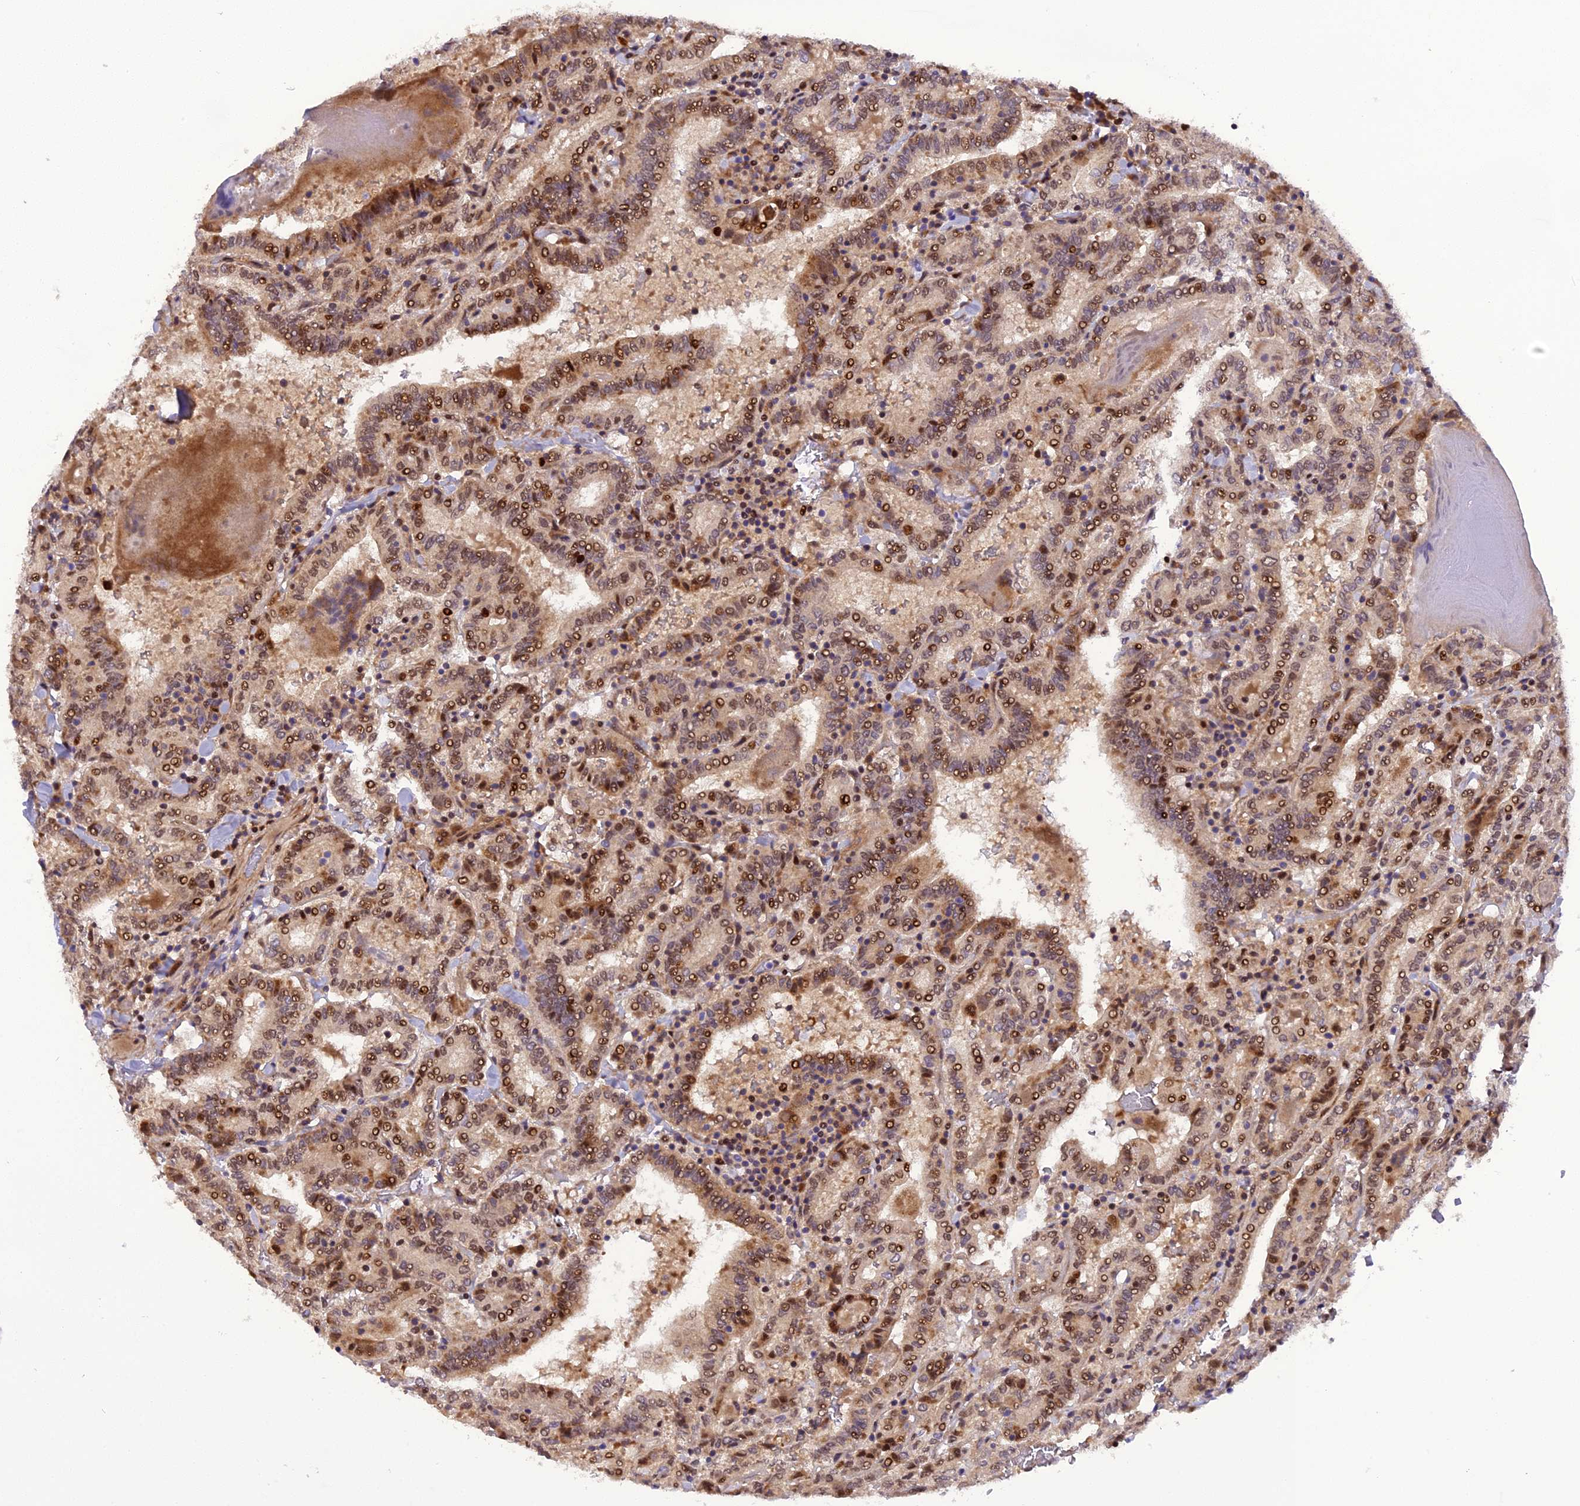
{"staining": {"intensity": "moderate", "quantity": ">75%", "location": "nuclear"}, "tissue": "thyroid cancer", "cell_type": "Tumor cells", "image_type": "cancer", "snomed": [{"axis": "morphology", "description": "Papillary adenocarcinoma, NOS"}, {"axis": "topography", "description": "Thyroid gland"}], "caption": "DAB (3,3'-diaminobenzidine) immunohistochemical staining of thyroid cancer displays moderate nuclear protein staining in approximately >75% of tumor cells. (DAB (3,3'-diaminobenzidine) IHC with brightfield microscopy, high magnification).", "gene": "MICALL1", "patient": {"sex": "female", "age": 72}}